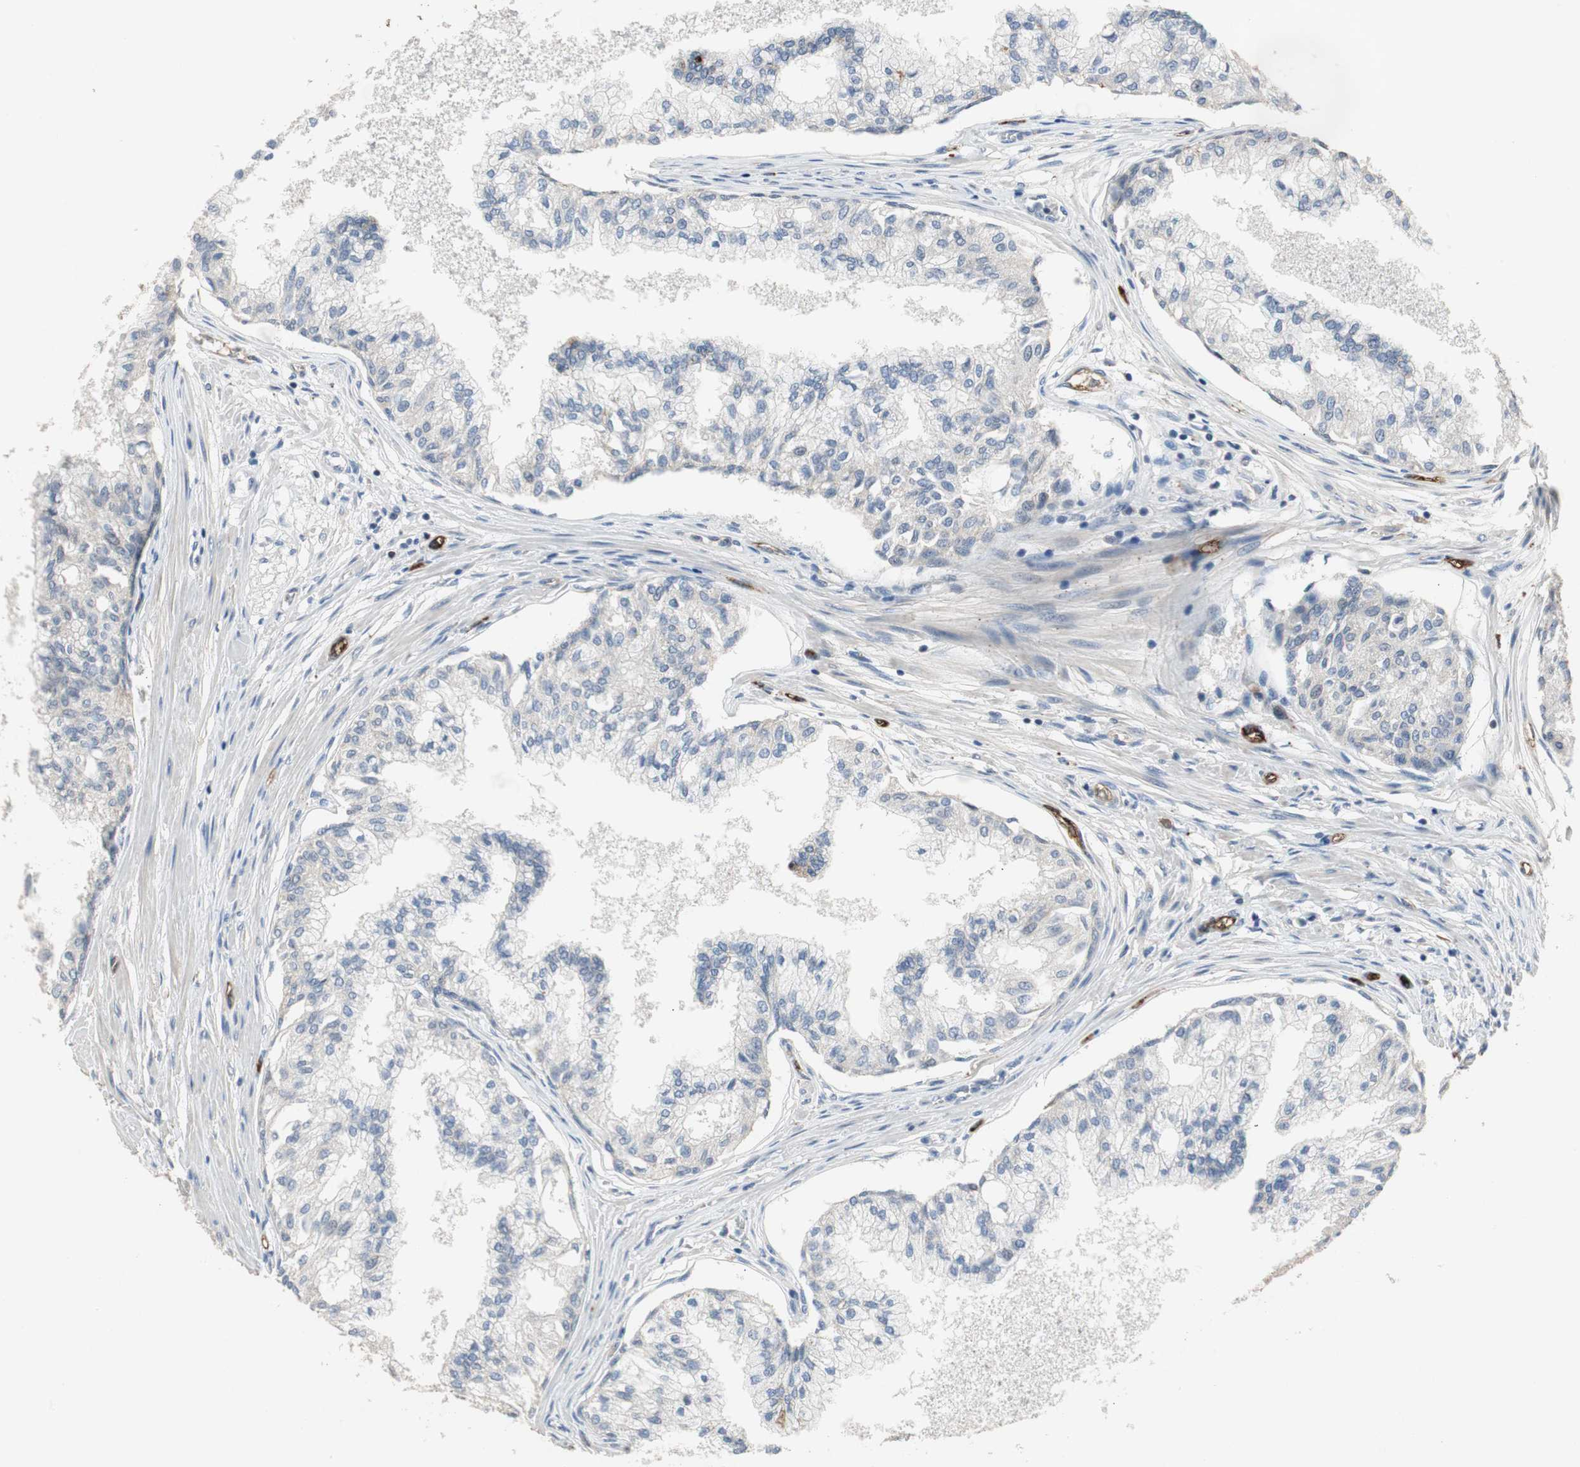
{"staining": {"intensity": "moderate", "quantity": "<25%", "location": "cytoplasmic/membranous"}, "tissue": "prostate", "cell_type": "Glandular cells", "image_type": "normal", "snomed": [{"axis": "morphology", "description": "Normal tissue, NOS"}, {"axis": "topography", "description": "Prostate"}, {"axis": "topography", "description": "Seminal veicle"}], "caption": "Protein staining of benign prostate shows moderate cytoplasmic/membranous staining in approximately <25% of glandular cells.", "gene": "ALPL", "patient": {"sex": "male", "age": 60}}